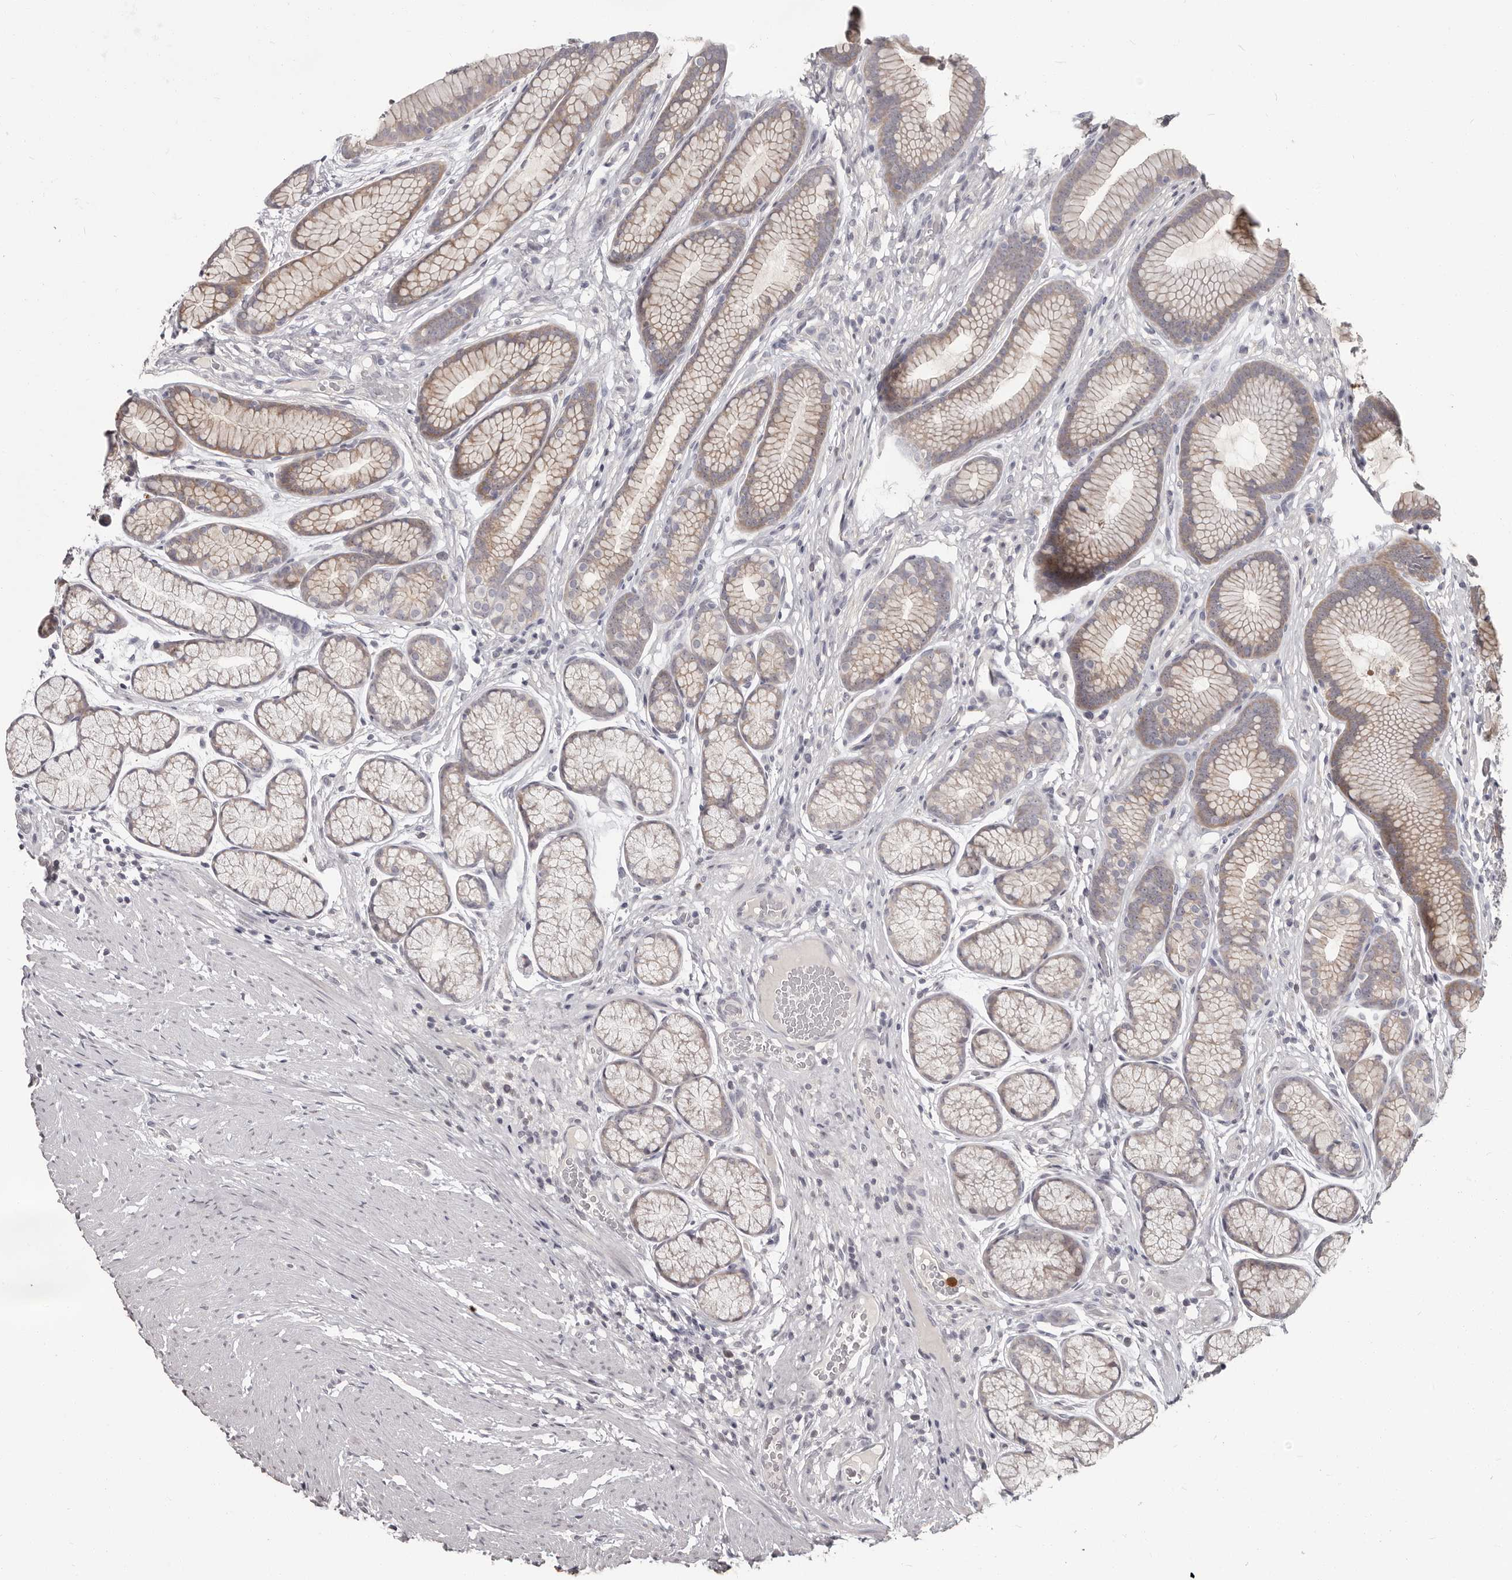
{"staining": {"intensity": "weak", "quantity": "25%-75%", "location": "cytoplasmic/membranous"}, "tissue": "stomach", "cell_type": "Glandular cells", "image_type": "normal", "snomed": [{"axis": "morphology", "description": "Normal tissue, NOS"}, {"axis": "topography", "description": "Stomach"}], "caption": "Immunohistochemical staining of unremarkable human stomach displays low levels of weak cytoplasmic/membranous staining in about 25%-75% of glandular cells. The staining was performed using DAB (3,3'-diaminobenzidine), with brown indicating positive protein expression. Nuclei are stained blue with hematoxylin.", "gene": "GPR157", "patient": {"sex": "male", "age": 42}}